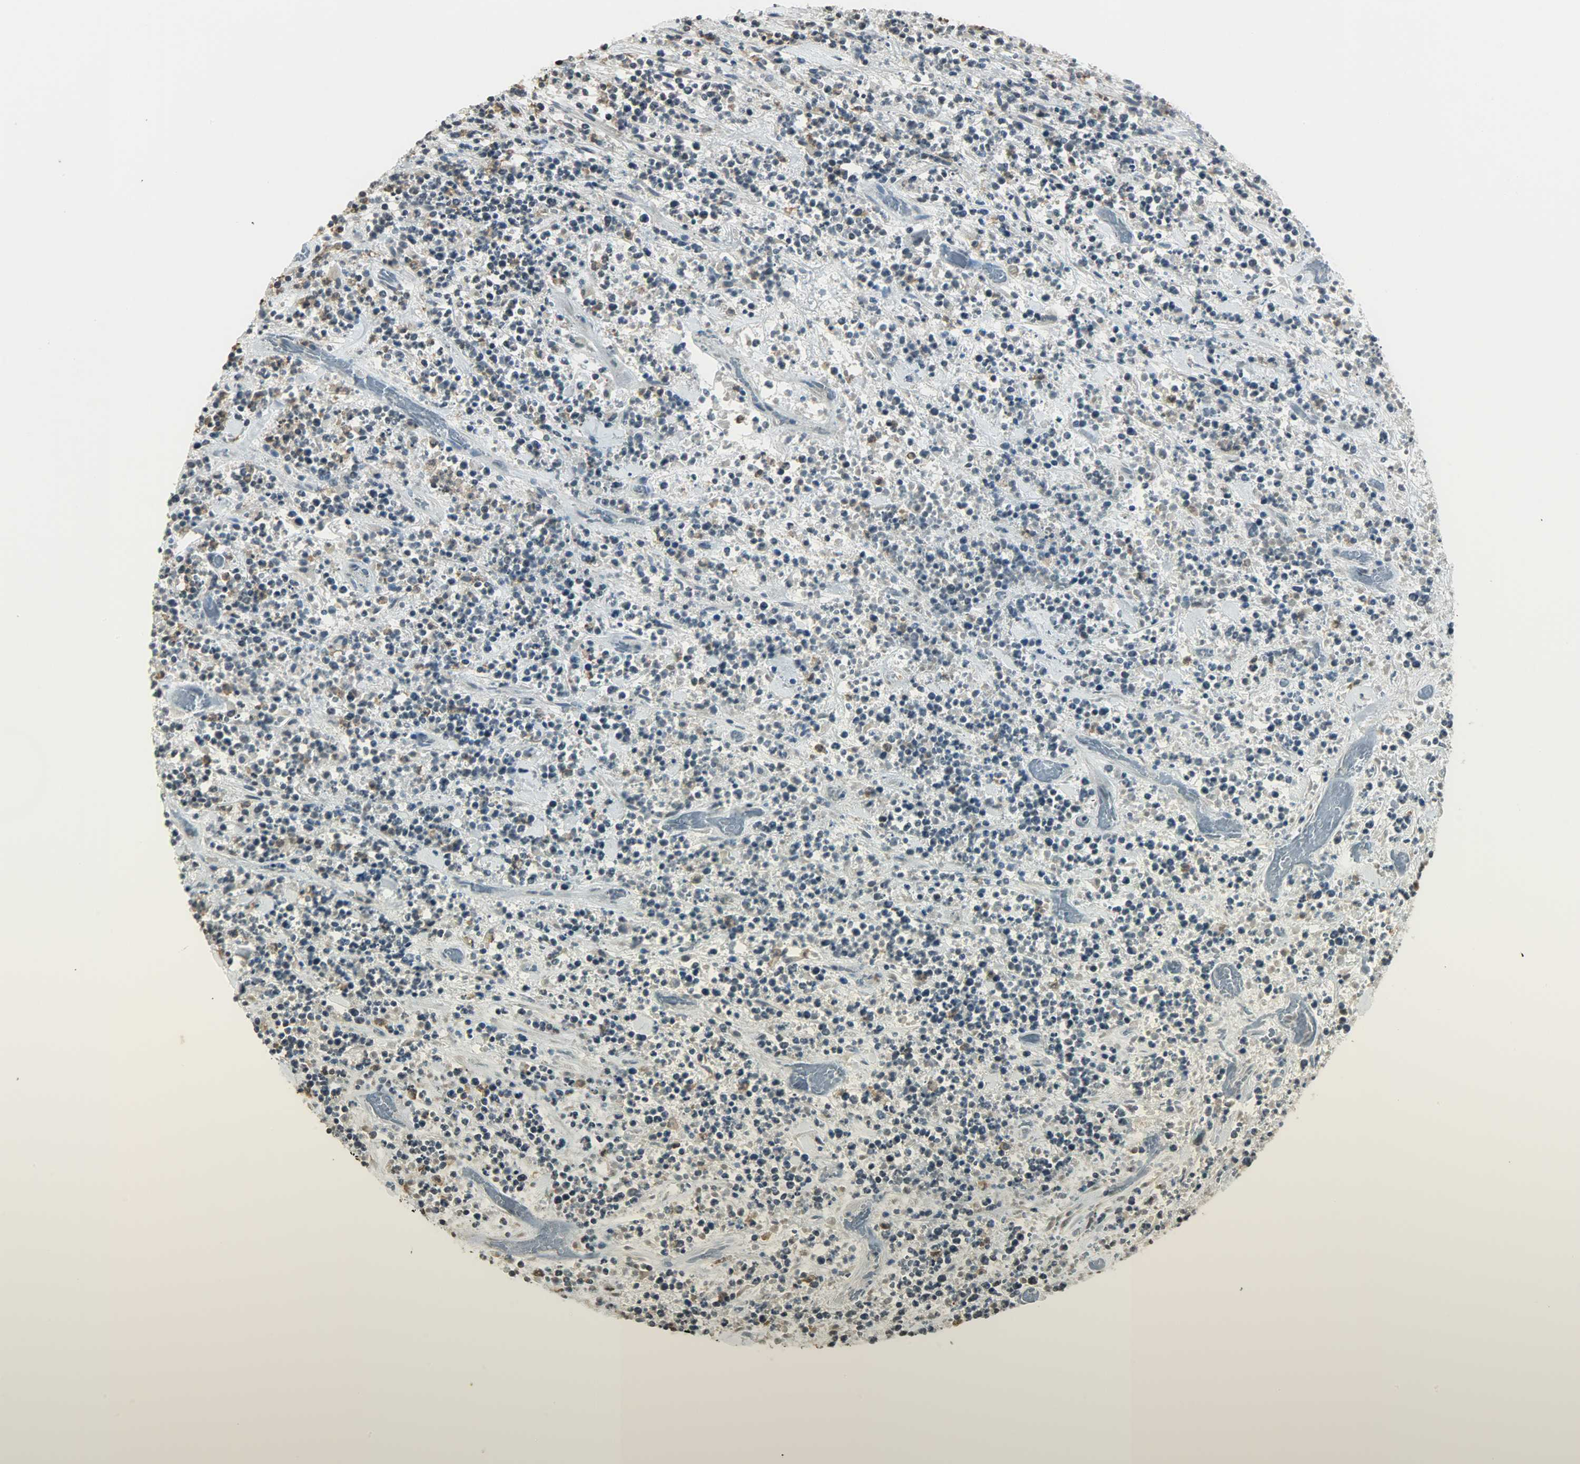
{"staining": {"intensity": "negative", "quantity": "none", "location": "none"}, "tissue": "lymphoma", "cell_type": "Tumor cells", "image_type": "cancer", "snomed": [{"axis": "morphology", "description": "Malignant lymphoma, non-Hodgkin's type, High grade"}, {"axis": "topography", "description": "Soft tissue"}], "caption": "This is an immunohistochemistry (IHC) image of lymphoma. There is no positivity in tumor cells.", "gene": "SMARCA5", "patient": {"sex": "male", "age": 18}}